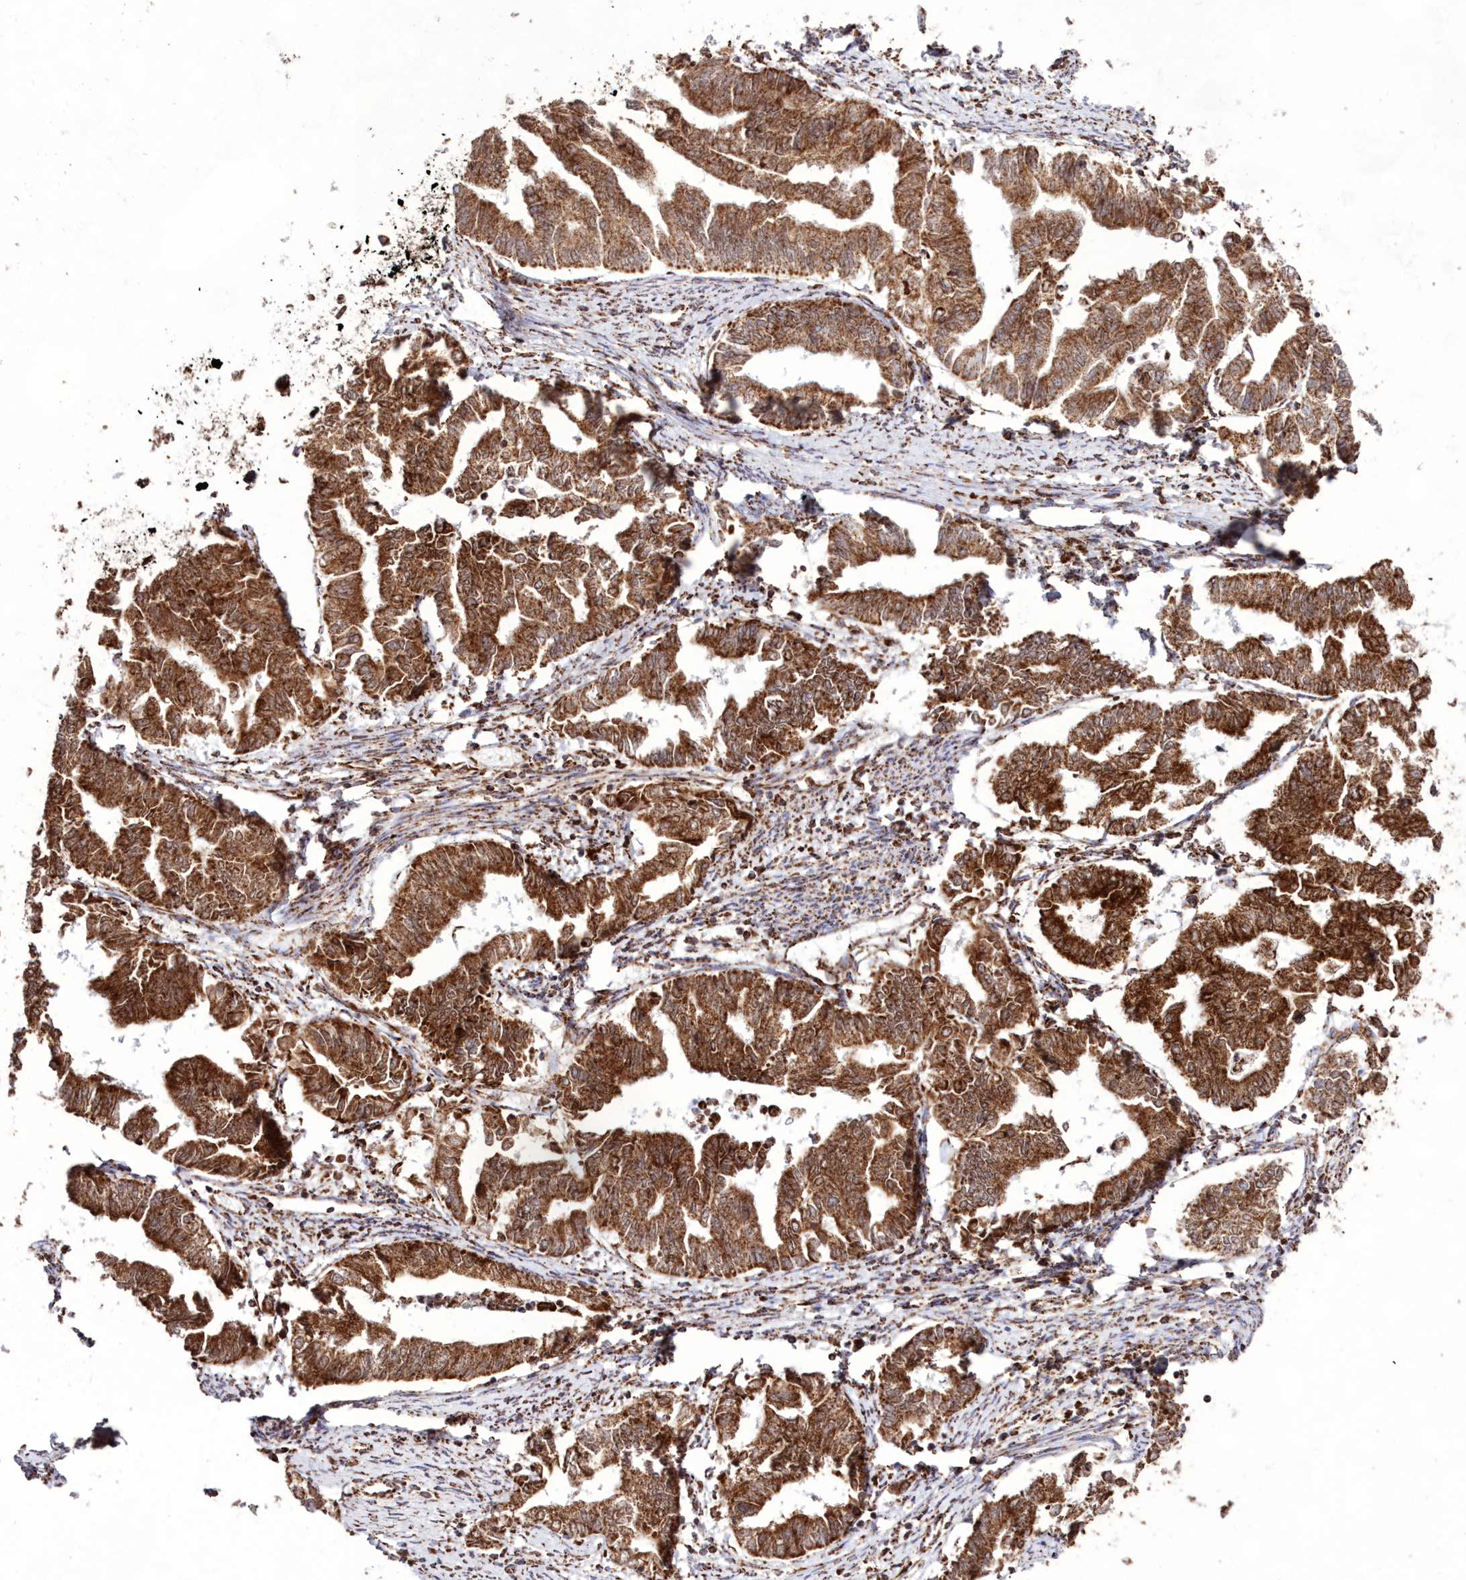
{"staining": {"intensity": "strong", "quantity": ">75%", "location": "cytoplasmic/membranous"}, "tissue": "endometrial cancer", "cell_type": "Tumor cells", "image_type": "cancer", "snomed": [{"axis": "morphology", "description": "Adenocarcinoma, NOS"}, {"axis": "topography", "description": "Endometrium"}], "caption": "About >75% of tumor cells in human adenocarcinoma (endometrial) demonstrate strong cytoplasmic/membranous protein positivity as visualized by brown immunohistochemical staining.", "gene": "HADHB", "patient": {"sex": "female", "age": 79}}